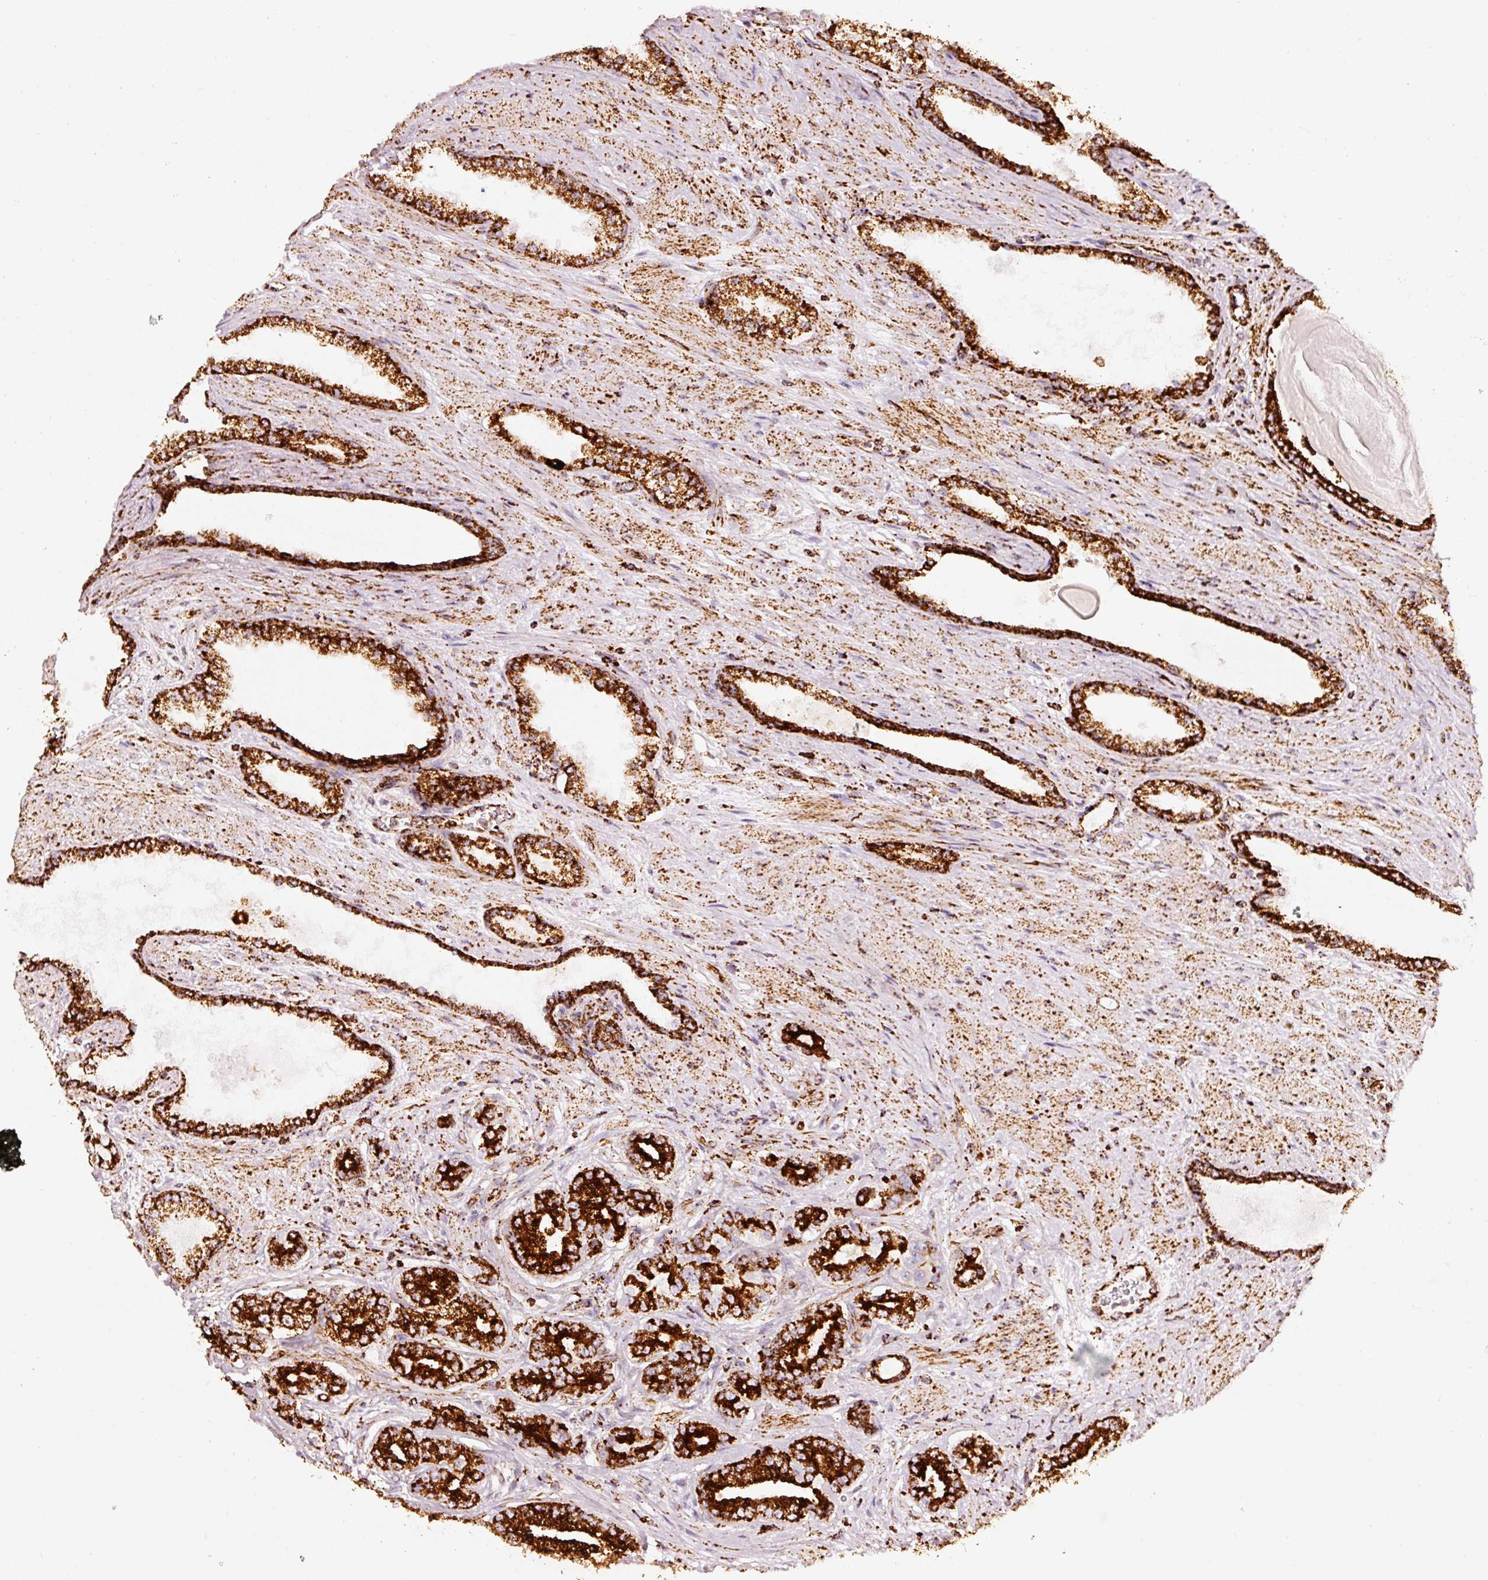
{"staining": {"intensity": "strong", "quantity": ">75%", "location": "cytoplasmic/membranous"}, "tissue": "prostate cancer", "cell_type": "Tumor cells", "image_type": "cancer", "snomed": [{"axis": "morphology", "description": "Adenocarcinoma, Low grade"}, {"axis": "topography", "description": "Prostate"}], "caption": "A brown stain highlights strong cytoplasmic/membranous positivity of a protein in human prostate cancer (adenocarcinoma (low-grade)) tumor cells. (DAB IHC, brown staining for protein, blue staining for nuclei).", "gene": "MT-CO2", "patient": {"sex": "male", "age": 61}}